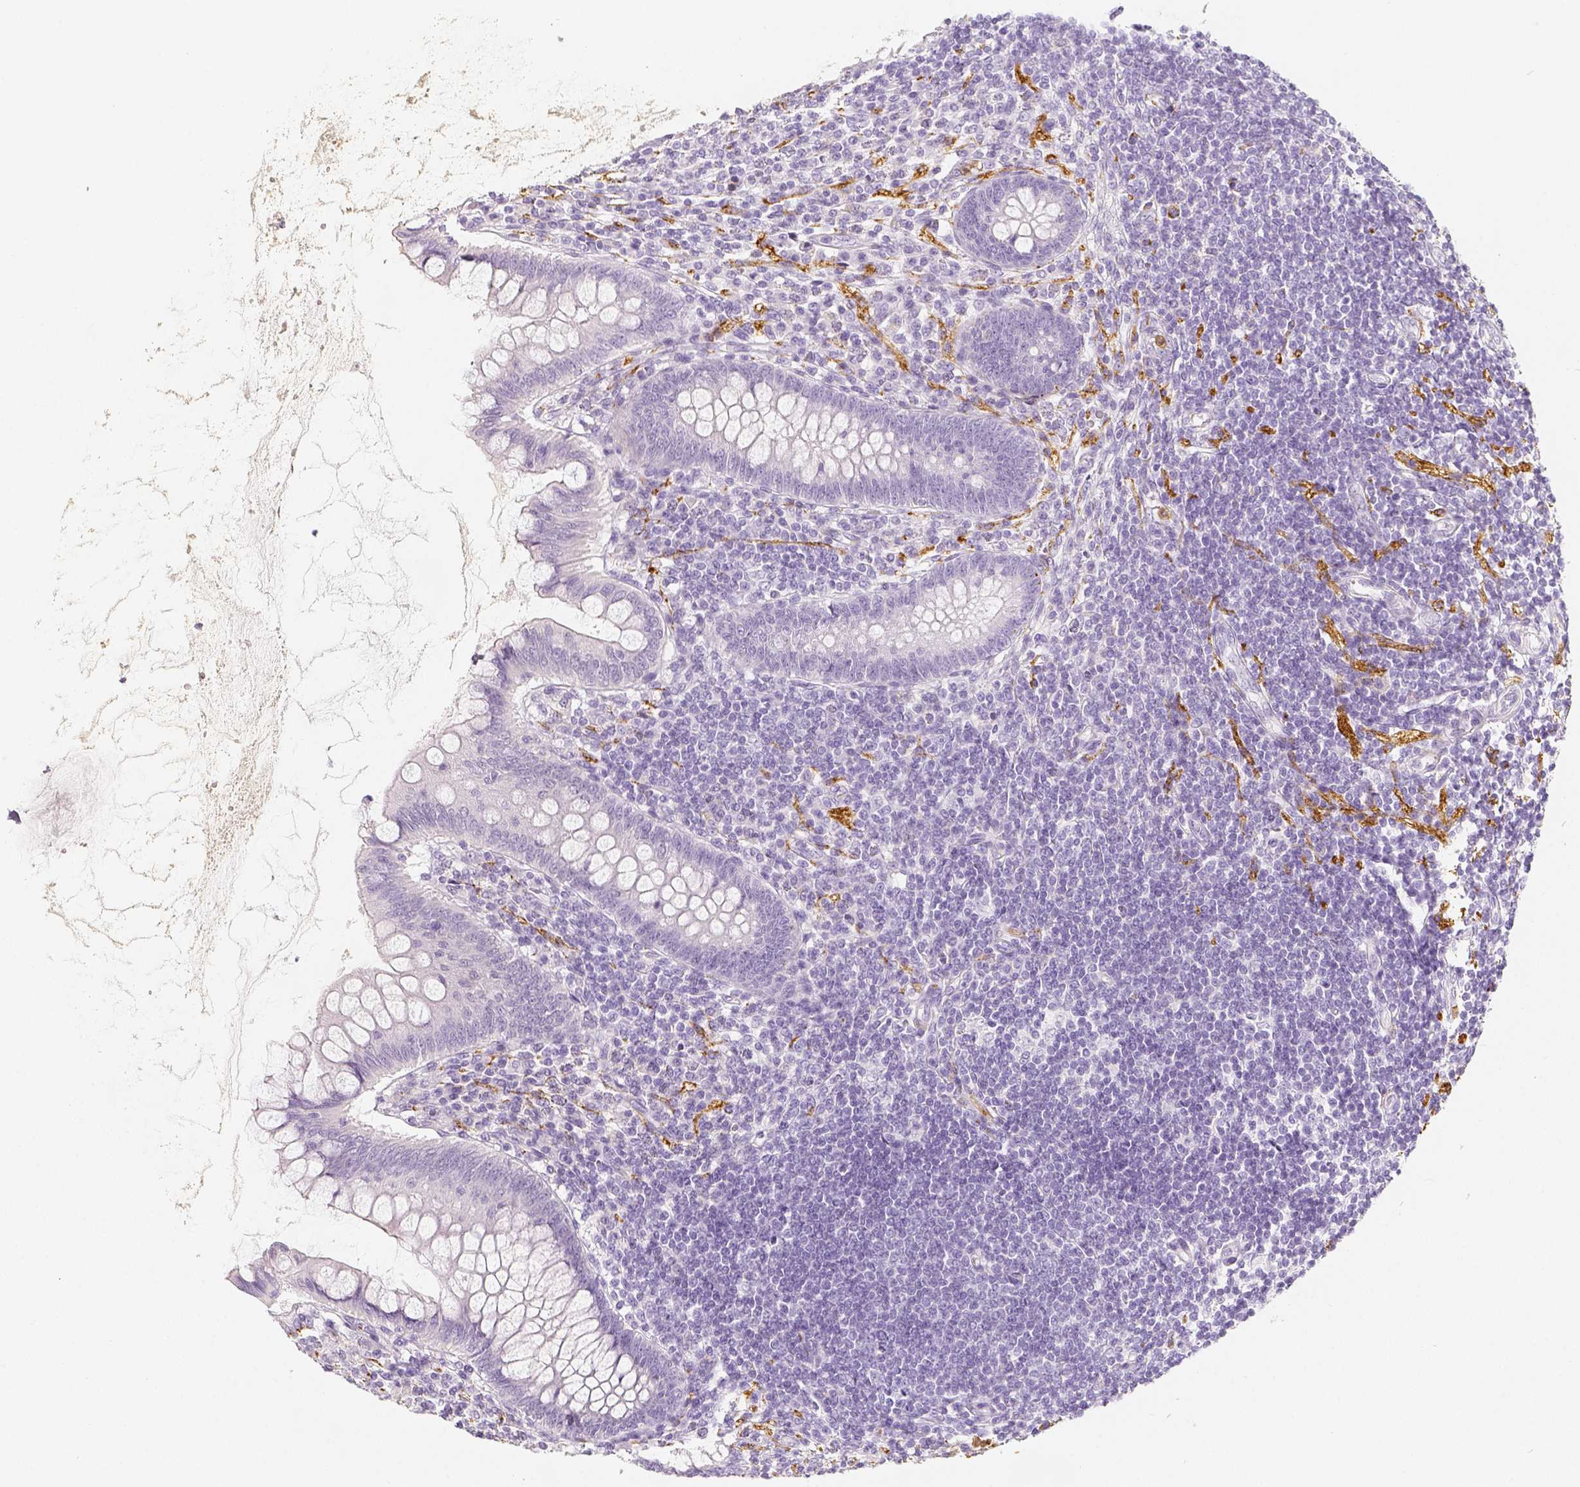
{"staining": {"intensity": "negative", "quantity": "none", "location": "none"}, "tissue": "appendix", "cell_type": "Glandular cells", "image_type": "normal", "snomed": [{"axis": "morphology", "description": "Normal tissue, NOS"}, {"axis": "topography", "description": "Appendix"}], "caption": "Immunohistochemical staining of benign human appendix reveals no significant positivity in glandular cells. (DAB immunohistochemistry with hematoxylin counter stain).", "gene": "NECAB2", "patient": {"sex": "female", "age": 57}}